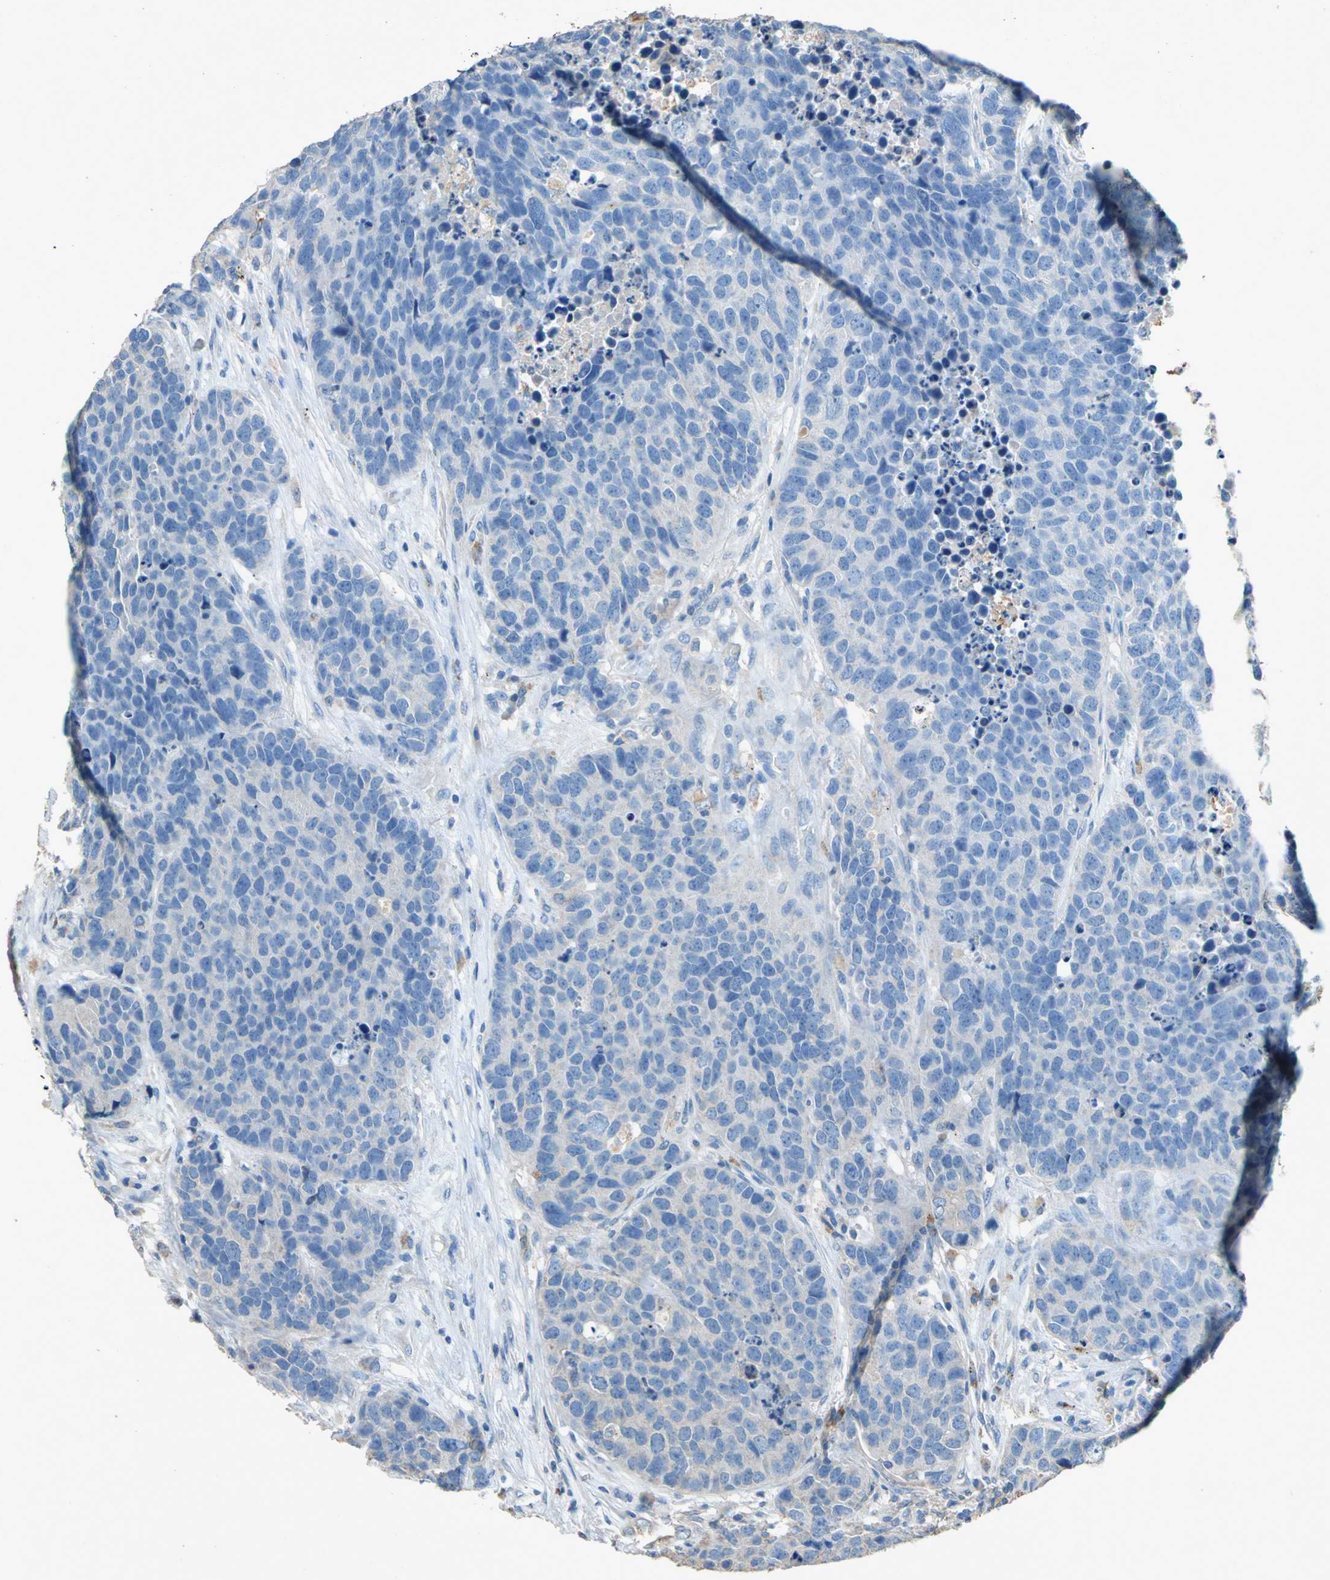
{"staining": {"intensity": "weak", "quantity": ">75%", "location": "cytoplasmic/membranous"}, "tissue": "carcinoid", "cell_type": "Tumor cells", "image_type": "cancer", "snomed": [{"axis": "morphology", "description": "Carcinoid, malignant, NOS"}, {"axis": "topography", "description": "Lung"}], "caption": "High-power microscopy captured an immunohistochemistry (IHC) image of carcinoid (malignant), revealing weak cytoplasmic/membranous staining in about >75% of tumor cells. (Stains: DAB in brown, nuclei in blue, Microscopy: brightfield microscopy at high magnification).", "gene": "ADAMTS5", "patient": {"sex": "male", "age": 60}}